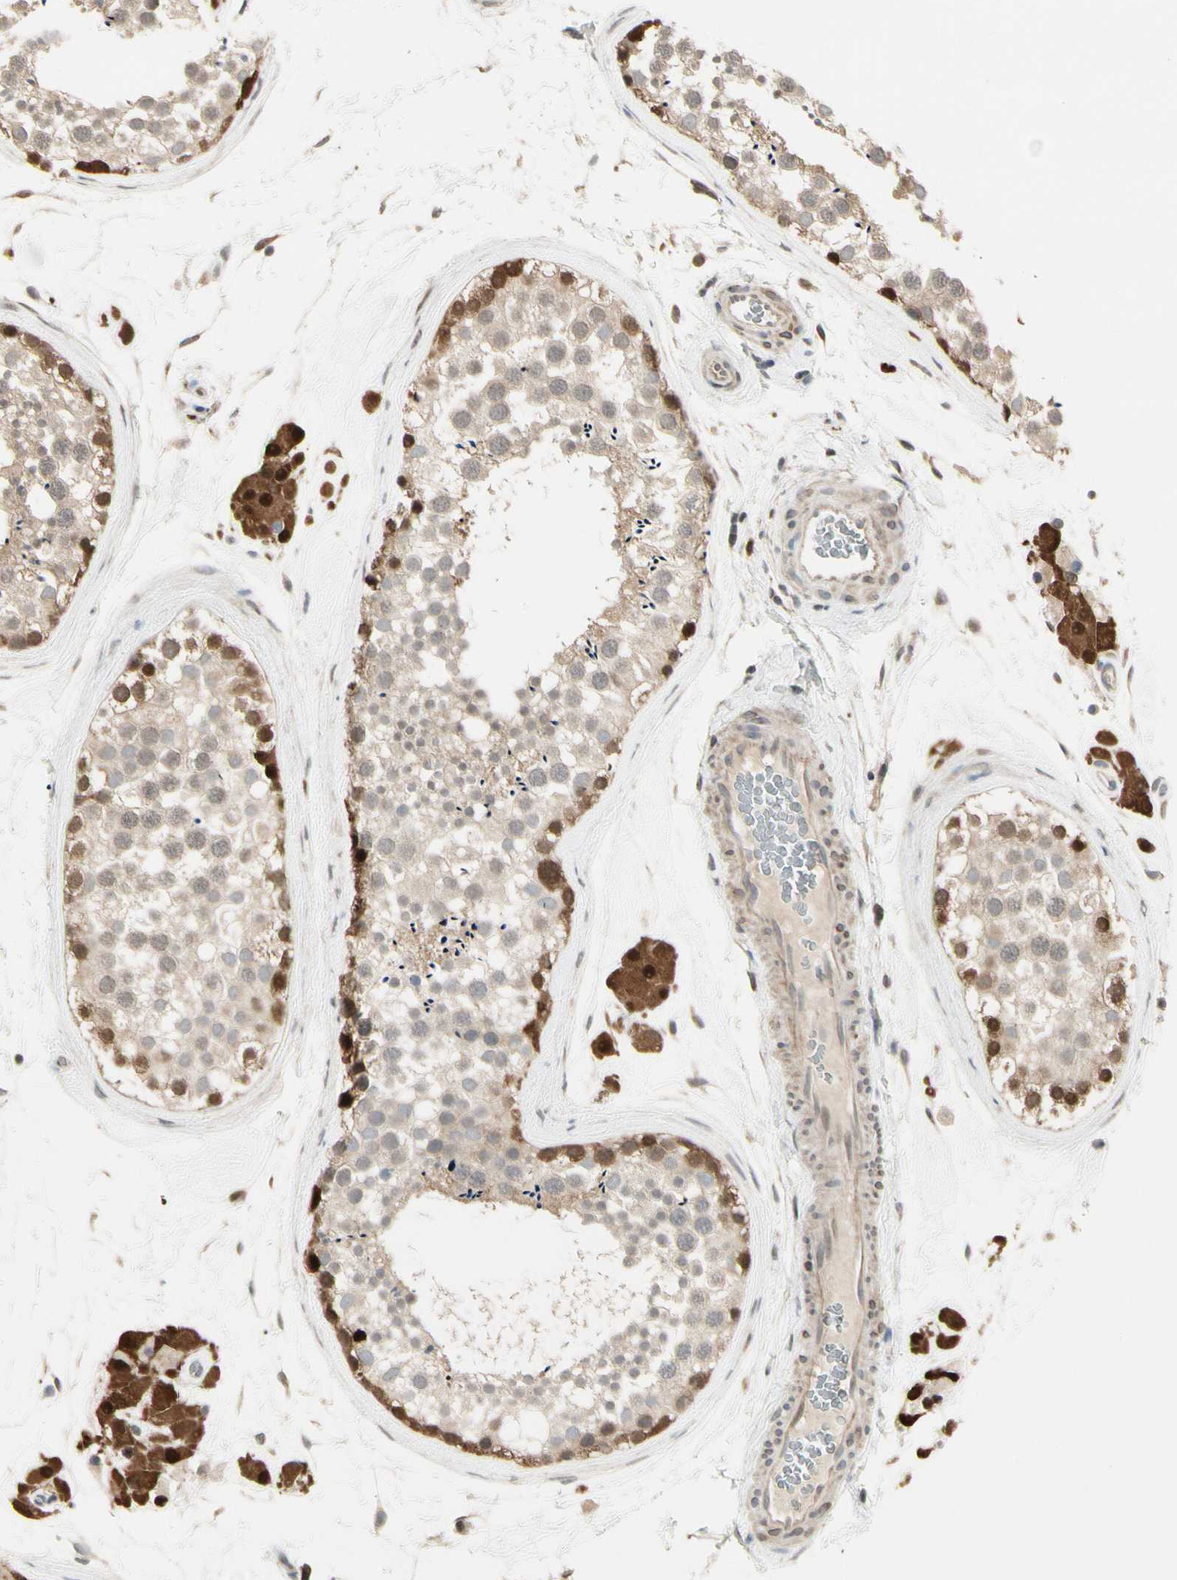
{"staining": {"intensity": "strong", "quantity": "<25%", "location": "cytoplasmic/membranous,nuclear"}, "tissue": "testis", "cell_type": "Cells in seminiferous ducts", "image_type": "normal", "snomed": [{"axis": "morphology", "description": "Normal tissue, NOS"}, {"axis": "topography", "description": "Testis"}], "caption": "Human testis stained with a brown dye demonstrates strong cytoplasmic/membranous,nuclear positive staining in approximately <25% of cells in seminiferous ducts.", "gene": "EVC", "patient": {"sex": "male", "age": 46}}